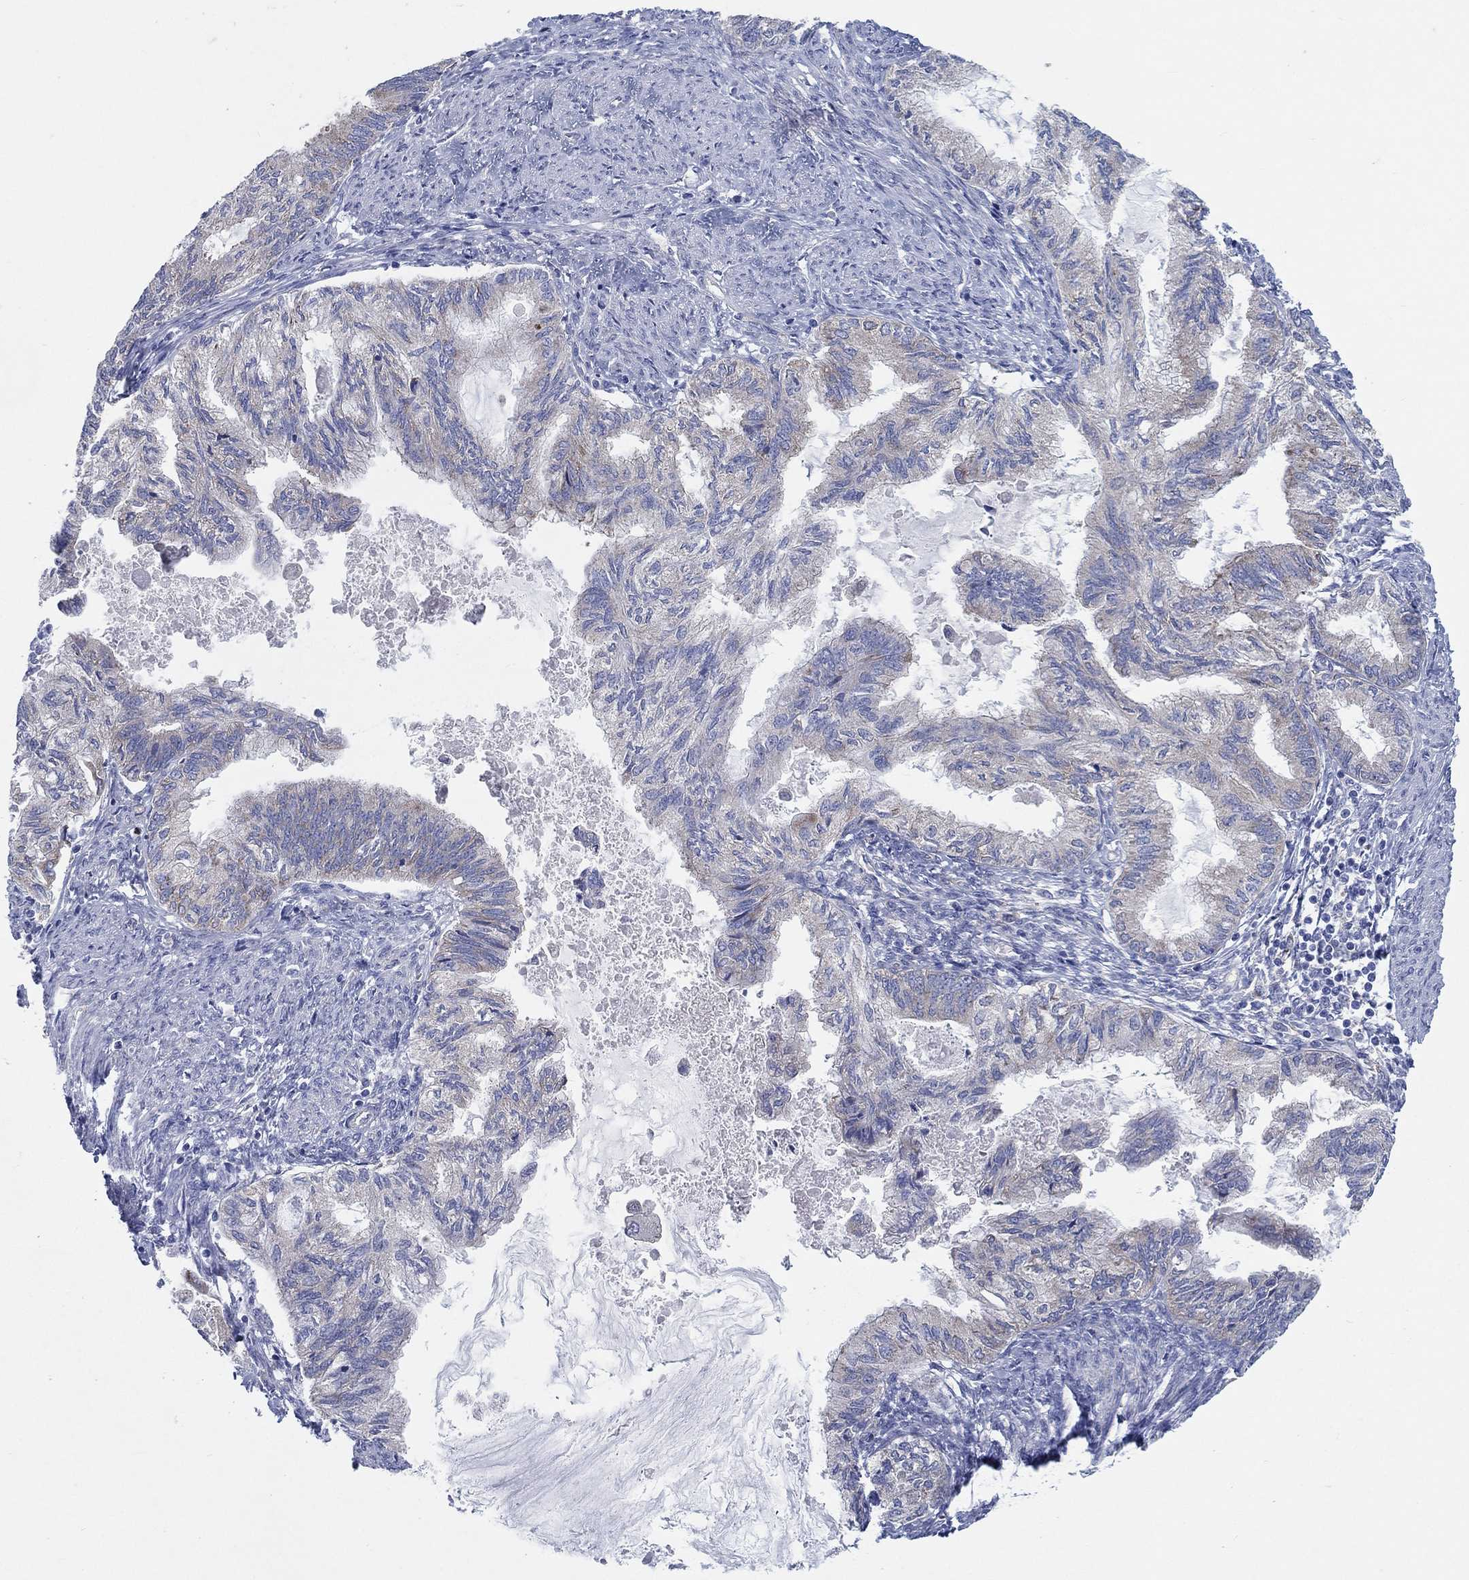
{"staining": {"intensity": "moderate", "quantity": "<25%", "location": "cytoplasmic/membranous"}, "tissue": "endometrial cancer", "cell_type": "Tumor cells", "image_type": "cancer", "snomed": [{"axis": "morphology", "description": "Adenocarcinoma, NOS"}, {"axis": "topography", "description": "Endometrium"}], "caption": "Endometrial cancer (adenocarcinoma) tissue reveals moderate cytoplasmic/membranous positivity in approximately <25% of tumor cells, visualized by immunohistochemistry.", "gene": "TMEM59", "patient": {"sex": "female", "age": 86}}